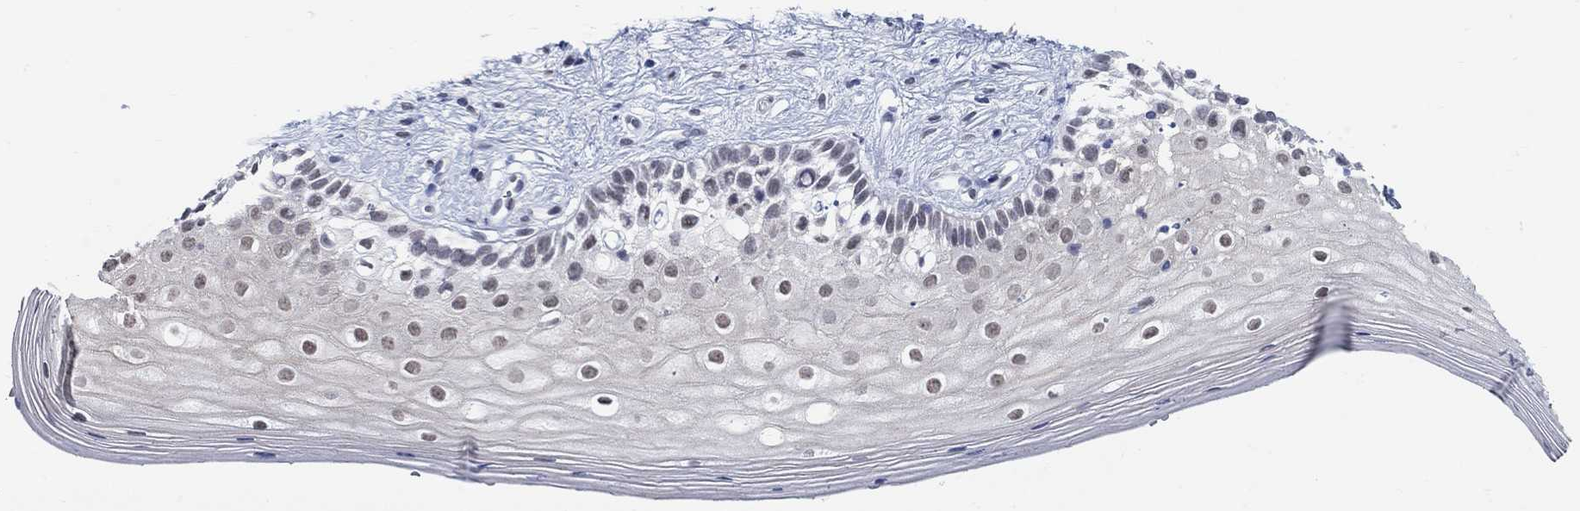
{"staining": {"intensity": "weak", "quantity": "<25%", "location": "nuclear"}, "tissue": "vagina", "cell_type": "Squamous epithelial cells", "image_type": "normal", "snomed": [{"axis": "morphology", "description": "Normal tissue, NOS"}, {"axis": "topography", "description": "Vagina"}], "caption": "This micrograph is of normal vagina stained with immunohistochemistry to label a protein in brown with the nuclei are counter-stained blue. There is no positivity in squamous epithelial cells. Brightfield microscopy of IHC stained with DAB (brown) and hematoxylin (blue), captured at high magnification.", "gene": "ANKS1B", "patient": {"sex": "female", "age": 47}}